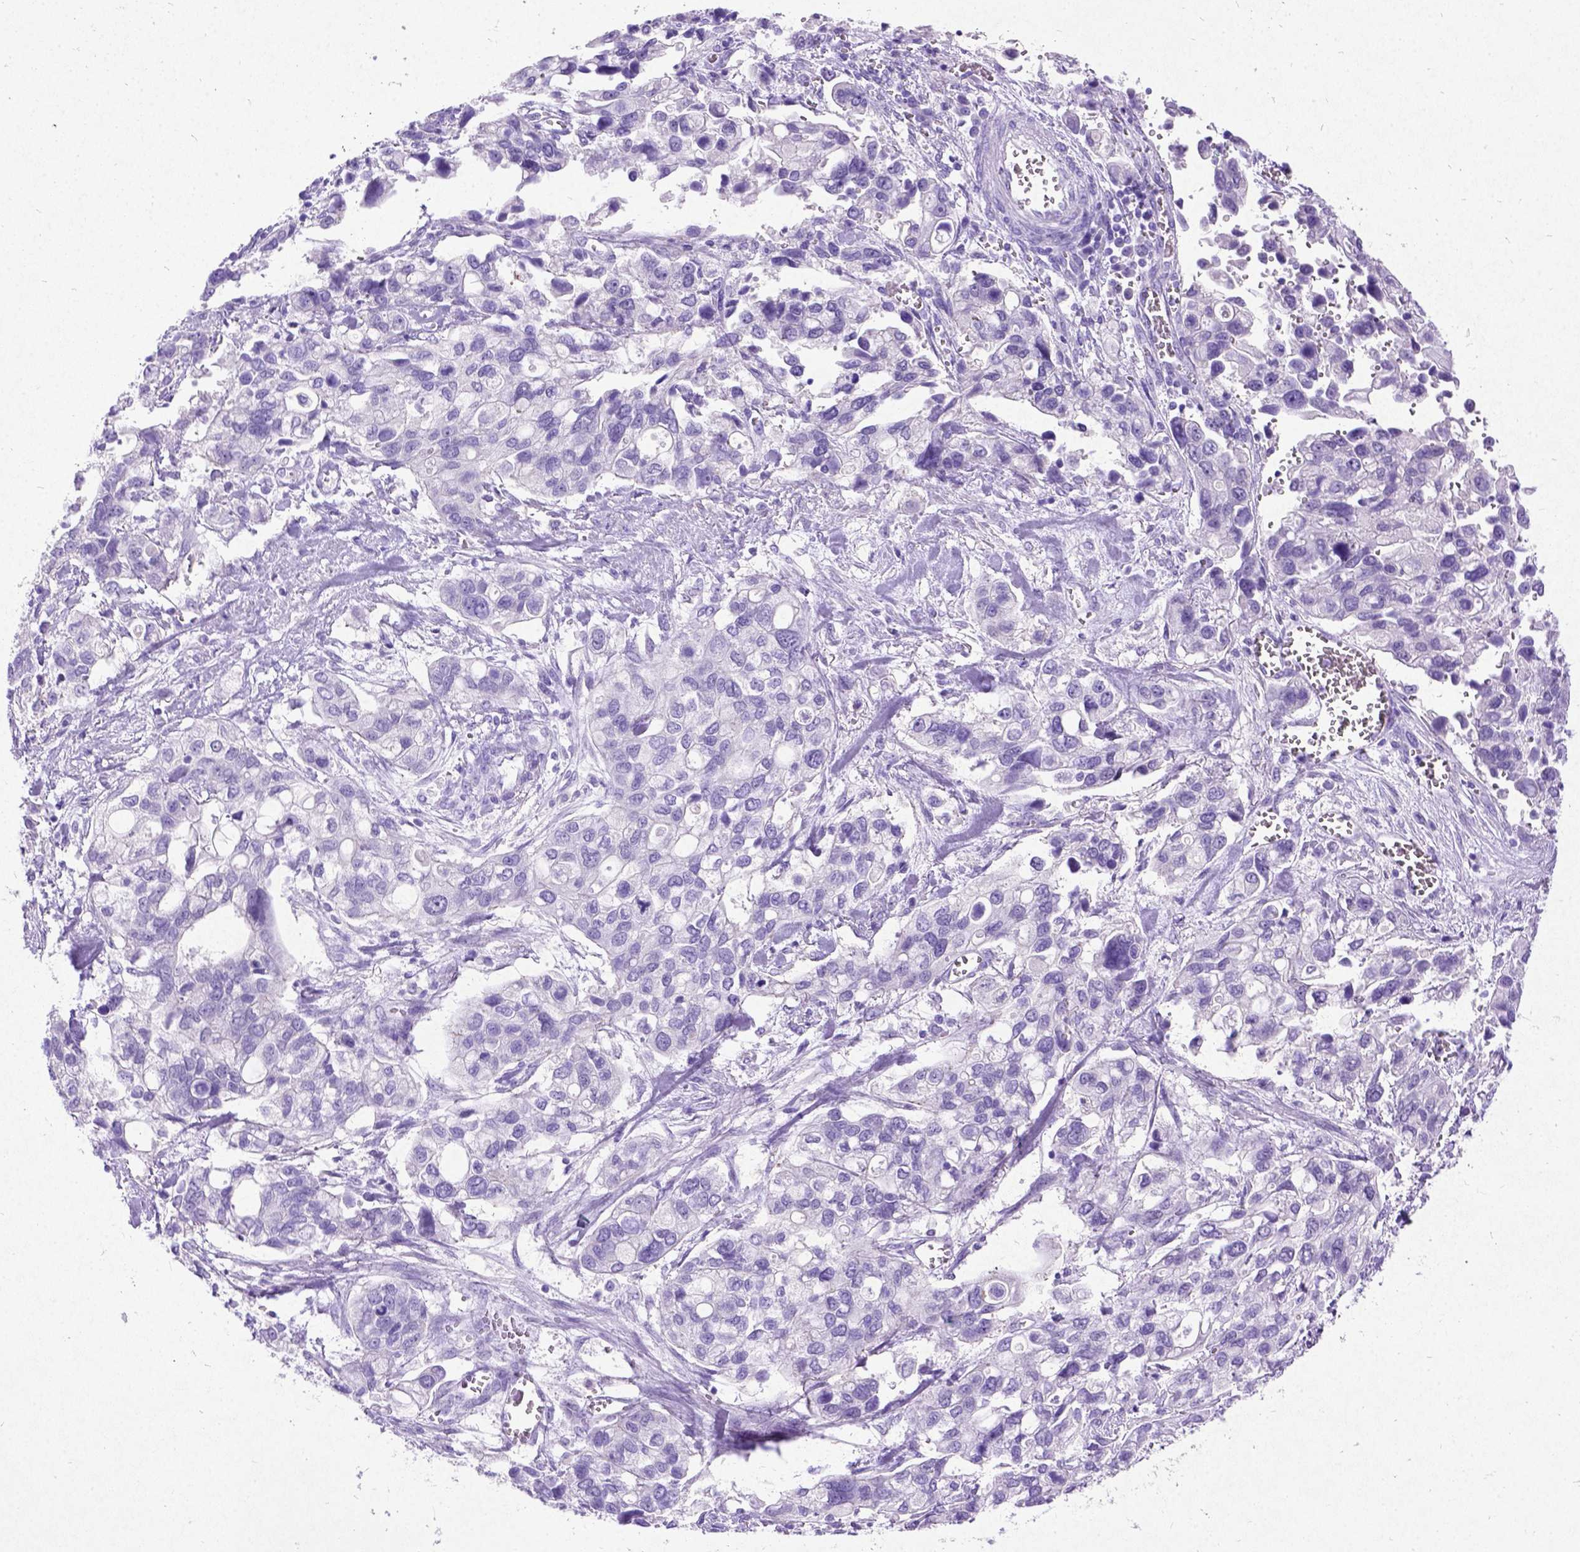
{"staining": {"intensity": "negative", "quantity": "none", "location": "none"}, "tissue": "stomach cancer", "cell_type": "Tumor cells", "image_type": "cancer", "snomed": [{"axis": "morphology", "description": "Adenocarcinoma, NOS"}, {"axis": "topography", "description": "Stomach, upper"}], "caption": "Tumor cells show no significant protein expression in stomach cancer (adenocarcinoma).", "gene": "NEUROD4", "patient": {"sex": "female", "age": 81}}